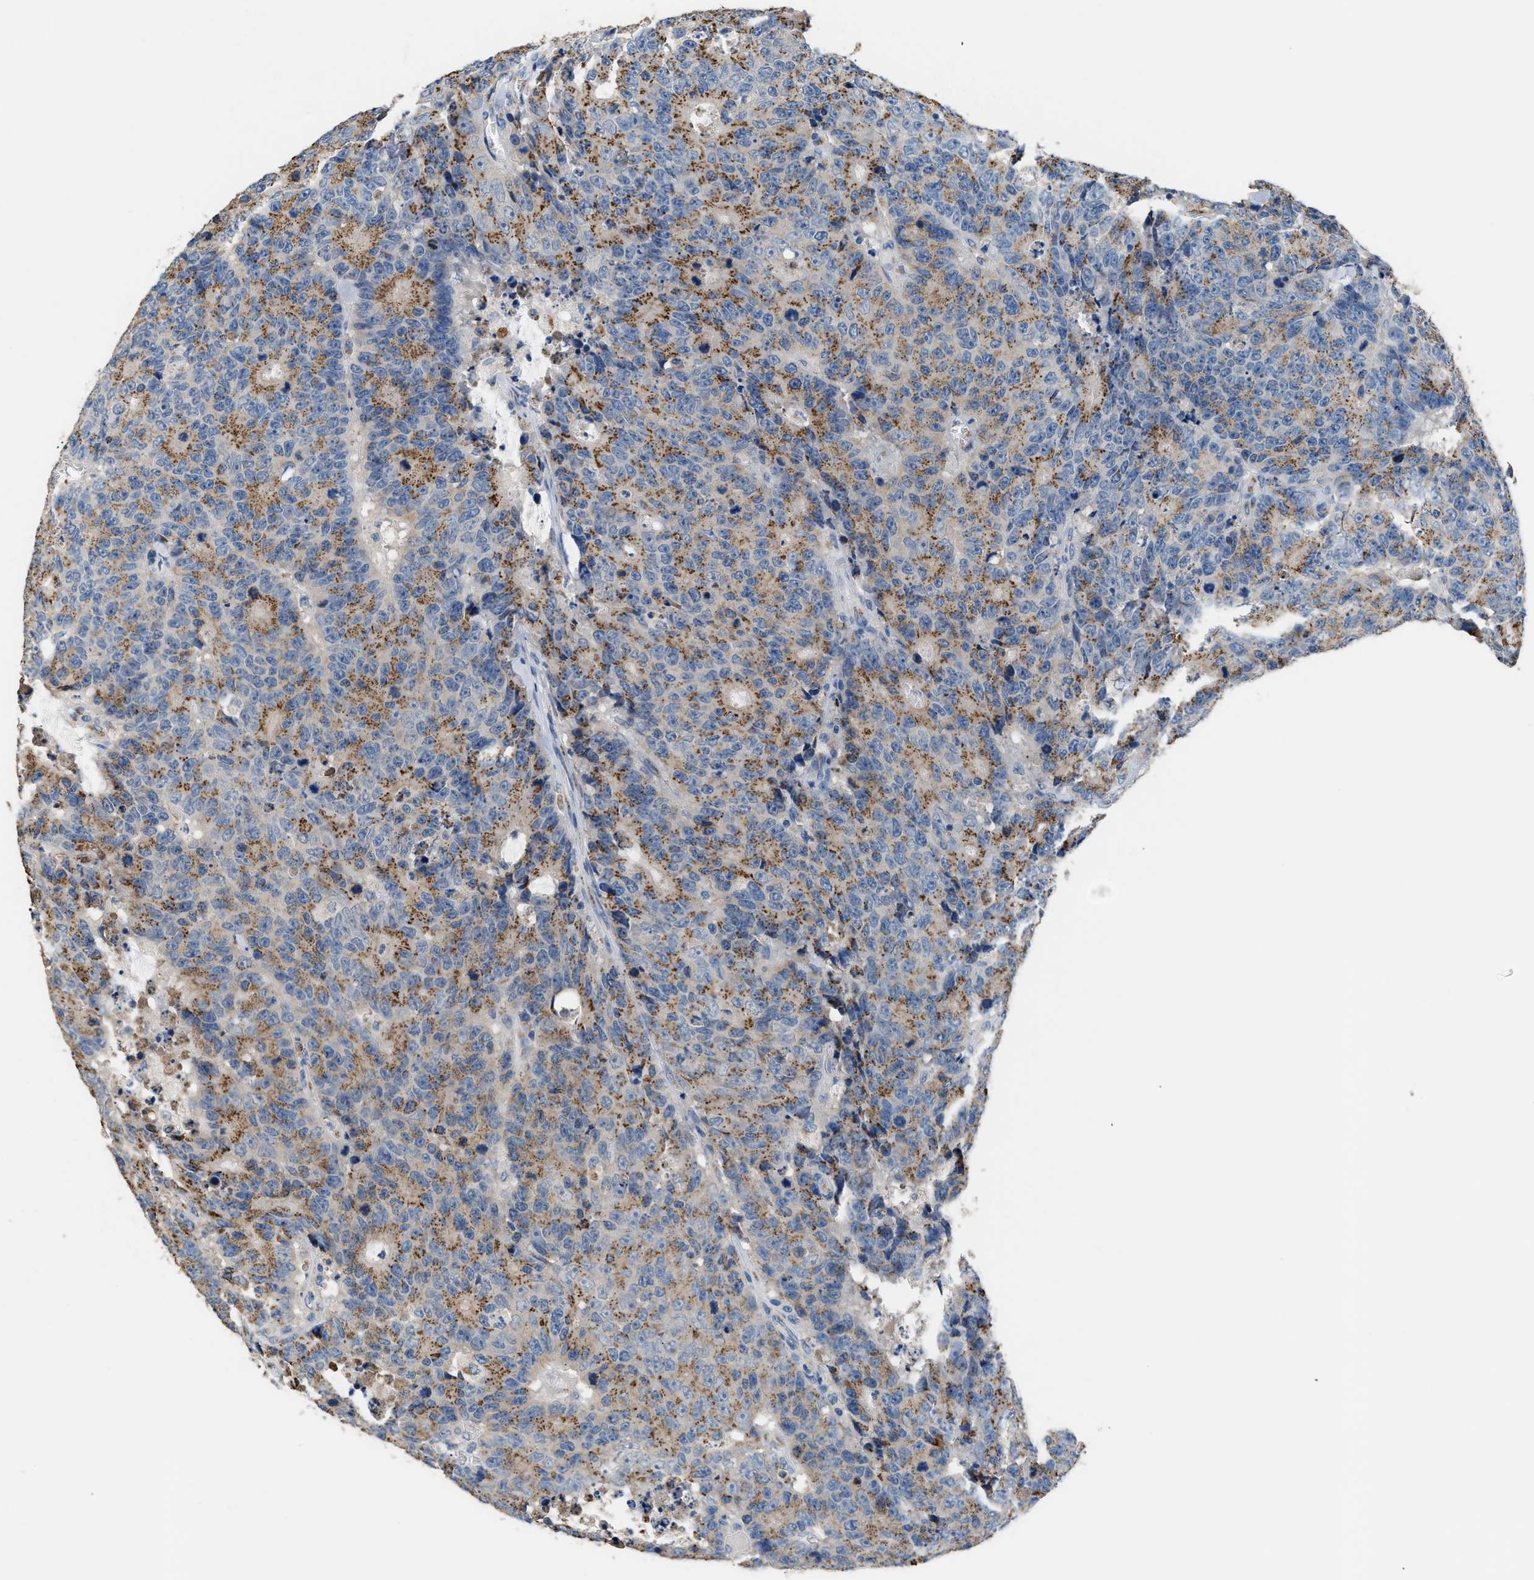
{"staining": {"intensity": "moderate", "quantity": ">75%", "location": "cytoplasmic/membranous"}, "tissue": "colorectal cancer", "cell_type": "Tumor cells", "image_type": "cancer", "snomed": [{"axis": "morphology", "description": "Adenocarcinoma, NOS"}, {"axis": "topography", "description": "Colon"}], "caption": "High-power microscopy captured an immunohistochemistry (IHC) micrograph of colorectal cancer (adenocarcinoma), revealing moderate cytoplasmic/membranous expression in about >75% of tumor cells.", "gene": "GOLM1", "patient": {"sex": "female", "age": 86}}